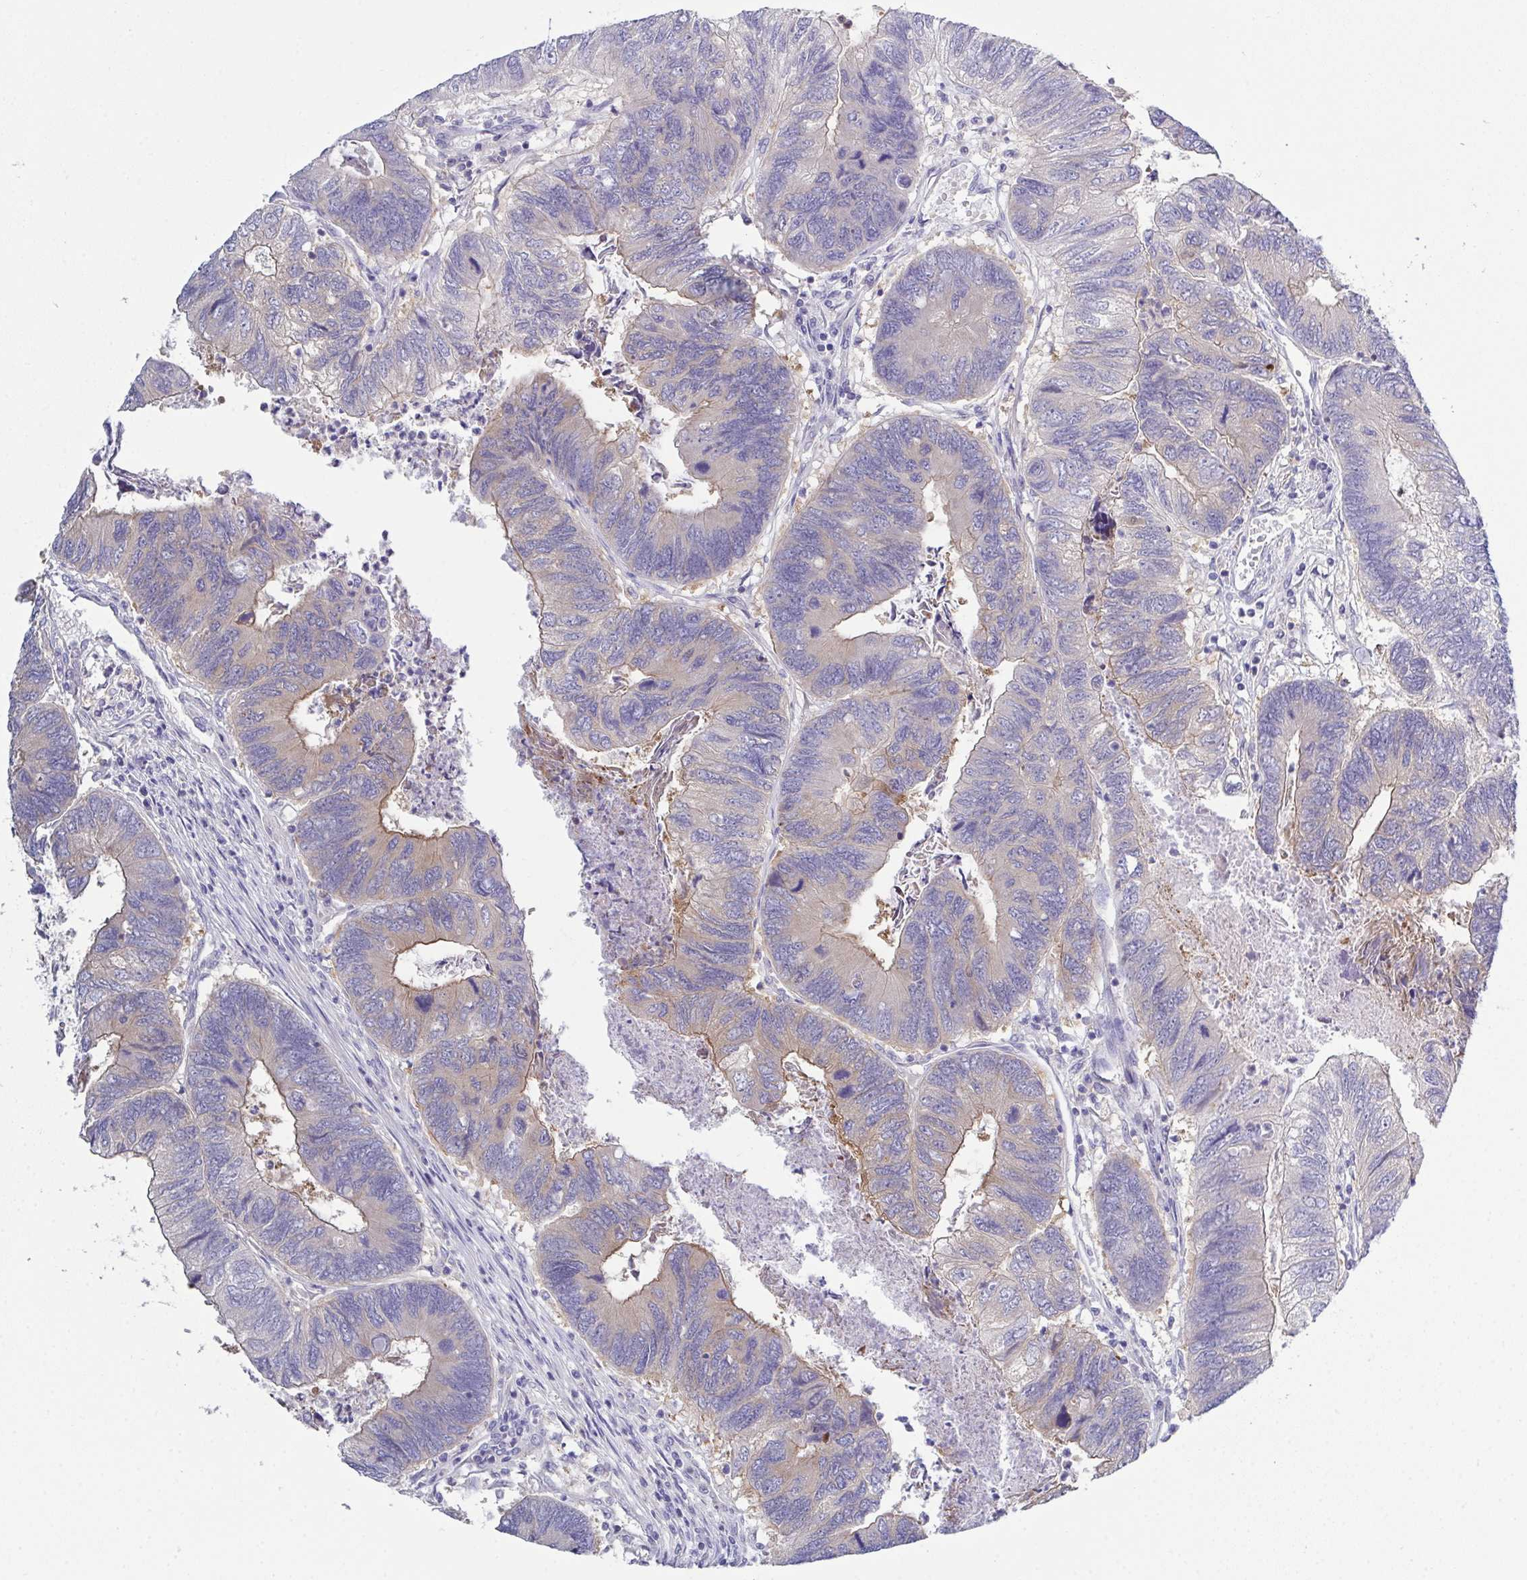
{"staining": {"intensity": "weak", "quantity": "<25%", "location": "cytoplasmic/membranous"}, "tissue": "colorectal cancer", "cell_type": "Tumor cells", "image_type": "cancer", "snomed": [{"axis": "morphology", "description": "Adenocarcinoma, NOS"}, {"axis": "topography", "description": "Colon"}], "caption": "Adenocarcinoma (colorectal) was stained to show a protein in brown. There is no significant expression in tumor cells.", "gene": "CFAP97D1", "patient": {"sex": "female", "age": 67}}